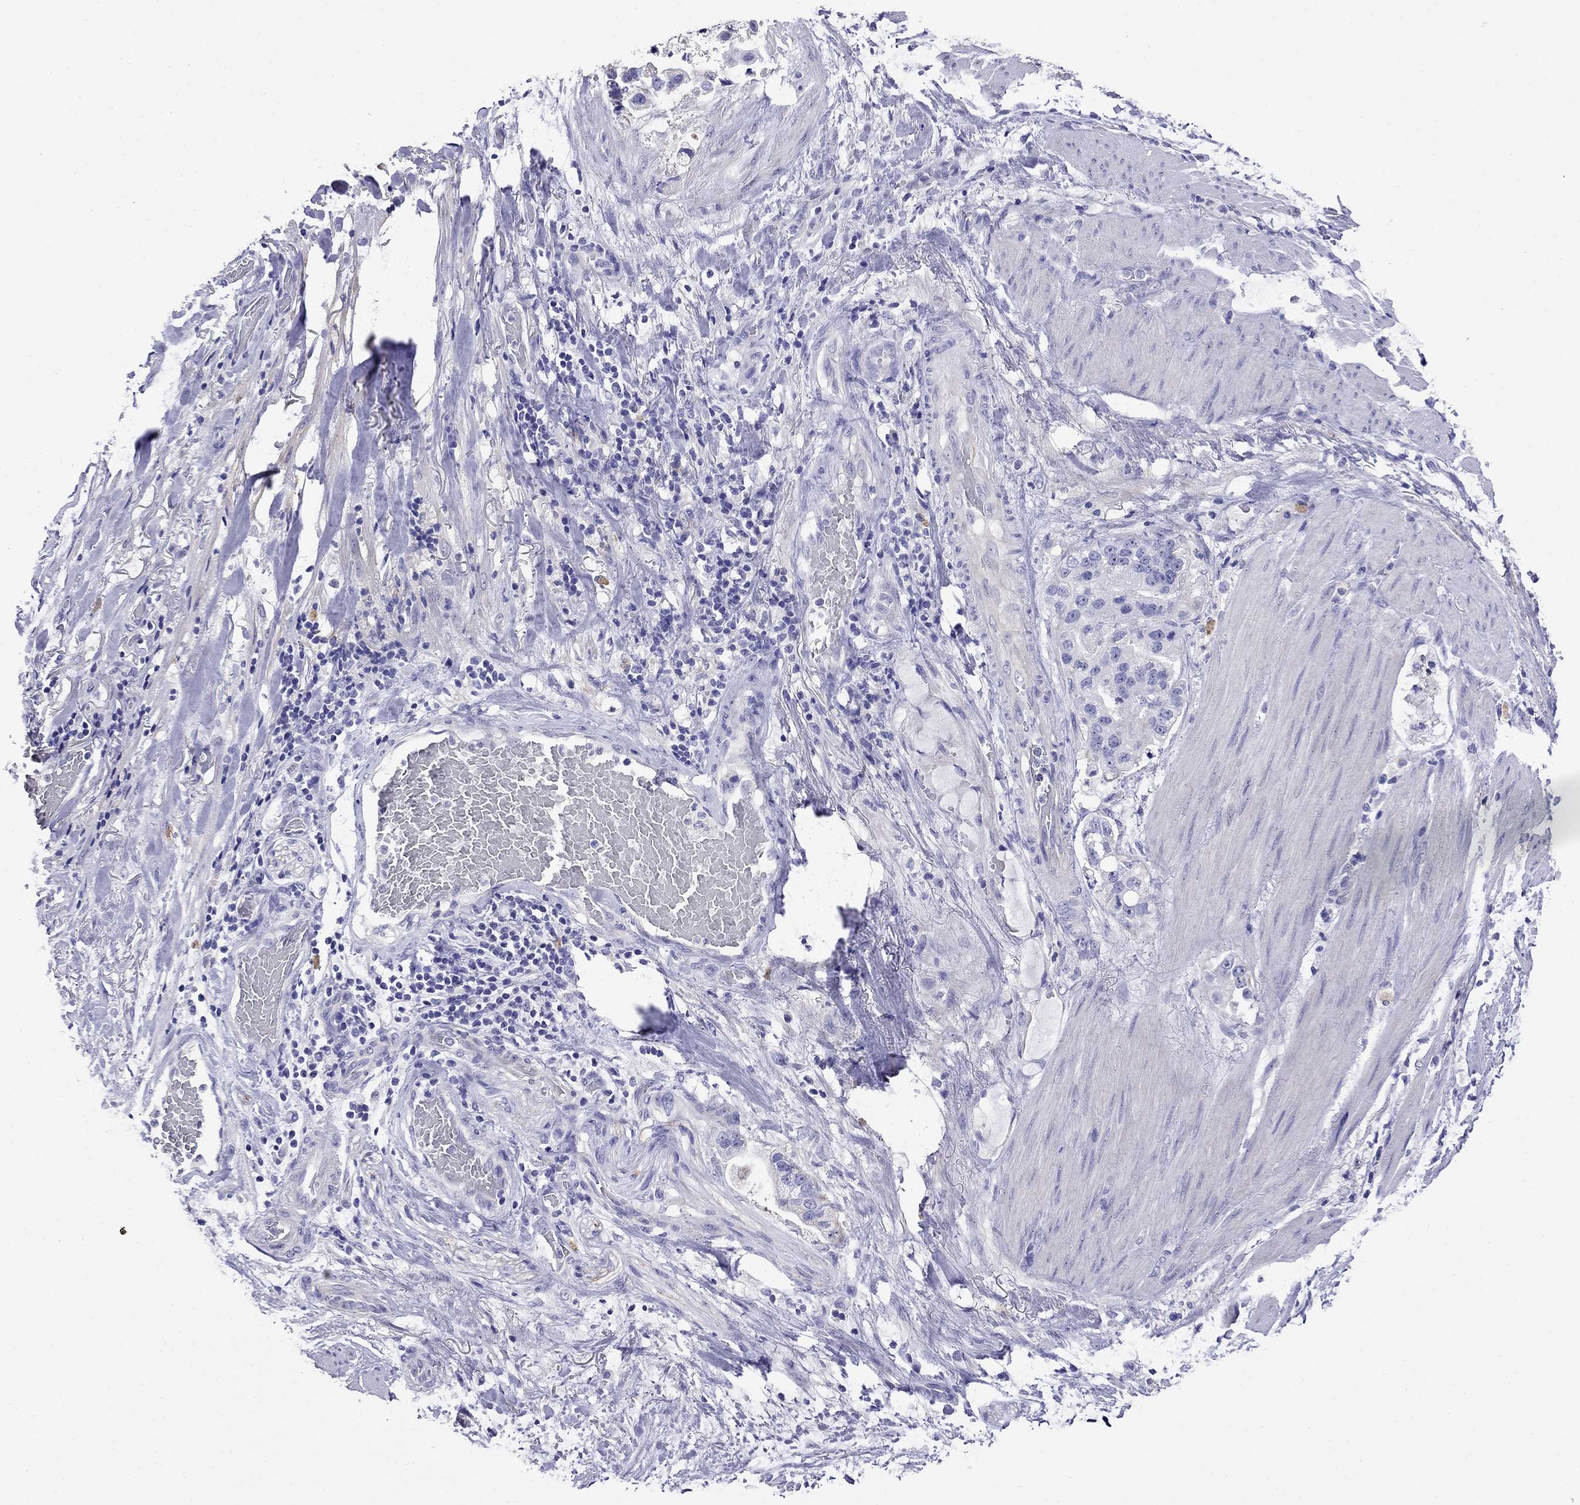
{"staining": {"intensity": "negative", "quantity": "none", "location": "none"}, "tissue": "stomach cancer", "cell_type": "Tumor cells", "image_type": "cancer", "snomed": [{"axis": "morphology", "description": "Adenocarcinoma, NOS"}, {"axis": "topography", "description": "Stomach"}], "caption": "Immunohistochemistry (IHC) of stomach adenocarcinoma reveals no positivity in tumor cells.", "gene": "SCG2", "patient": {"sex": "male", "age": 59}}